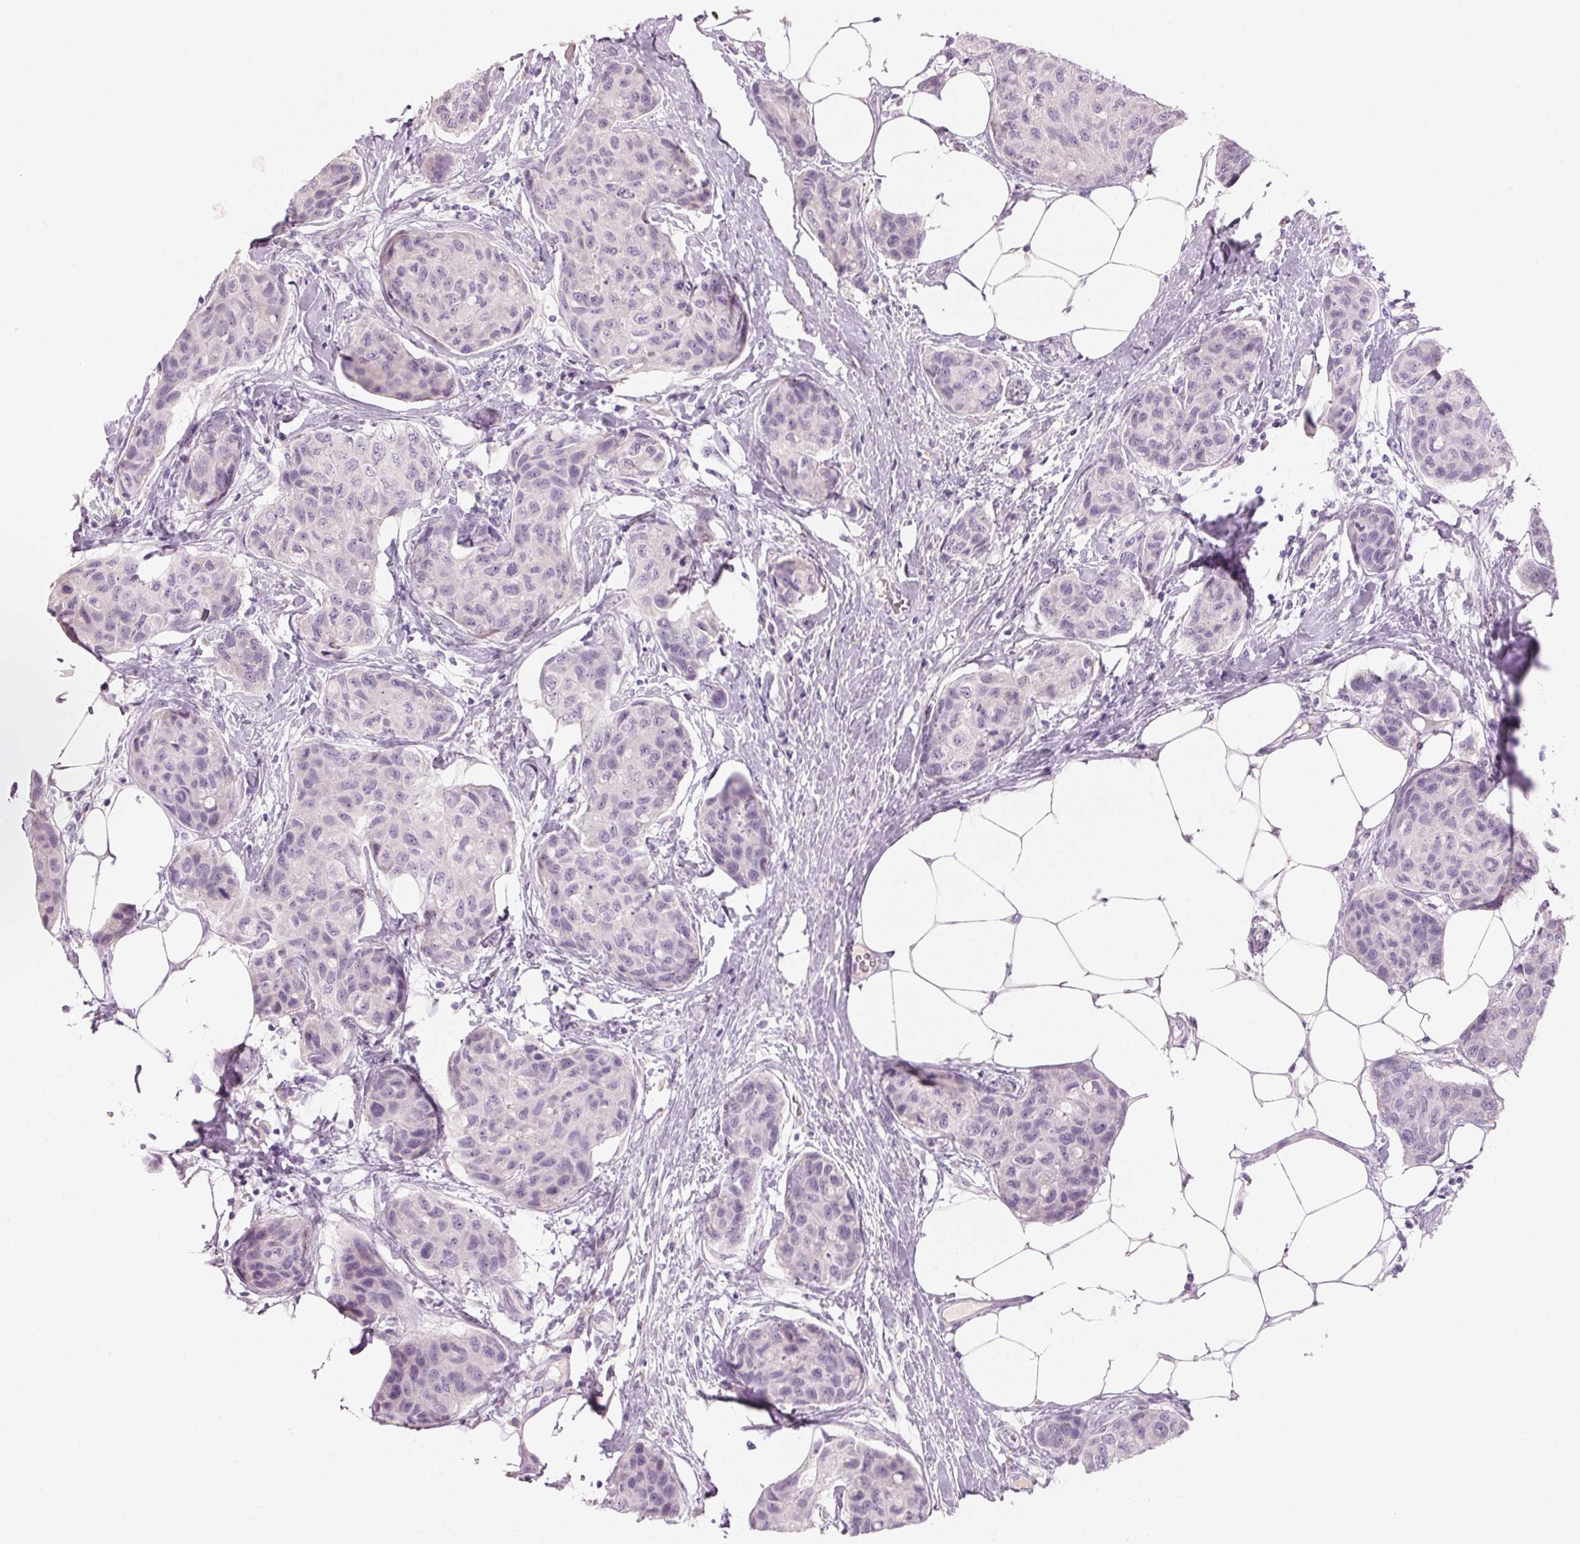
{"staining": {"intensity": "weak", "quantity": "<25%", "location": "cytoplasmic/membranous"}, "tissue": "breast cancer", "cell_type": "Tumor cells", "image_type": "cancer", "snomed": [{"axis": "morphology", "description": "Duct carcinoma"}, {"axis": "topography", "description": "Breast"}], "caption": "Tumor cells are negative for brown protein staining in breast cancer.", "gene": "ADAM20", "patient": {"sex": "female", "age": 80}}